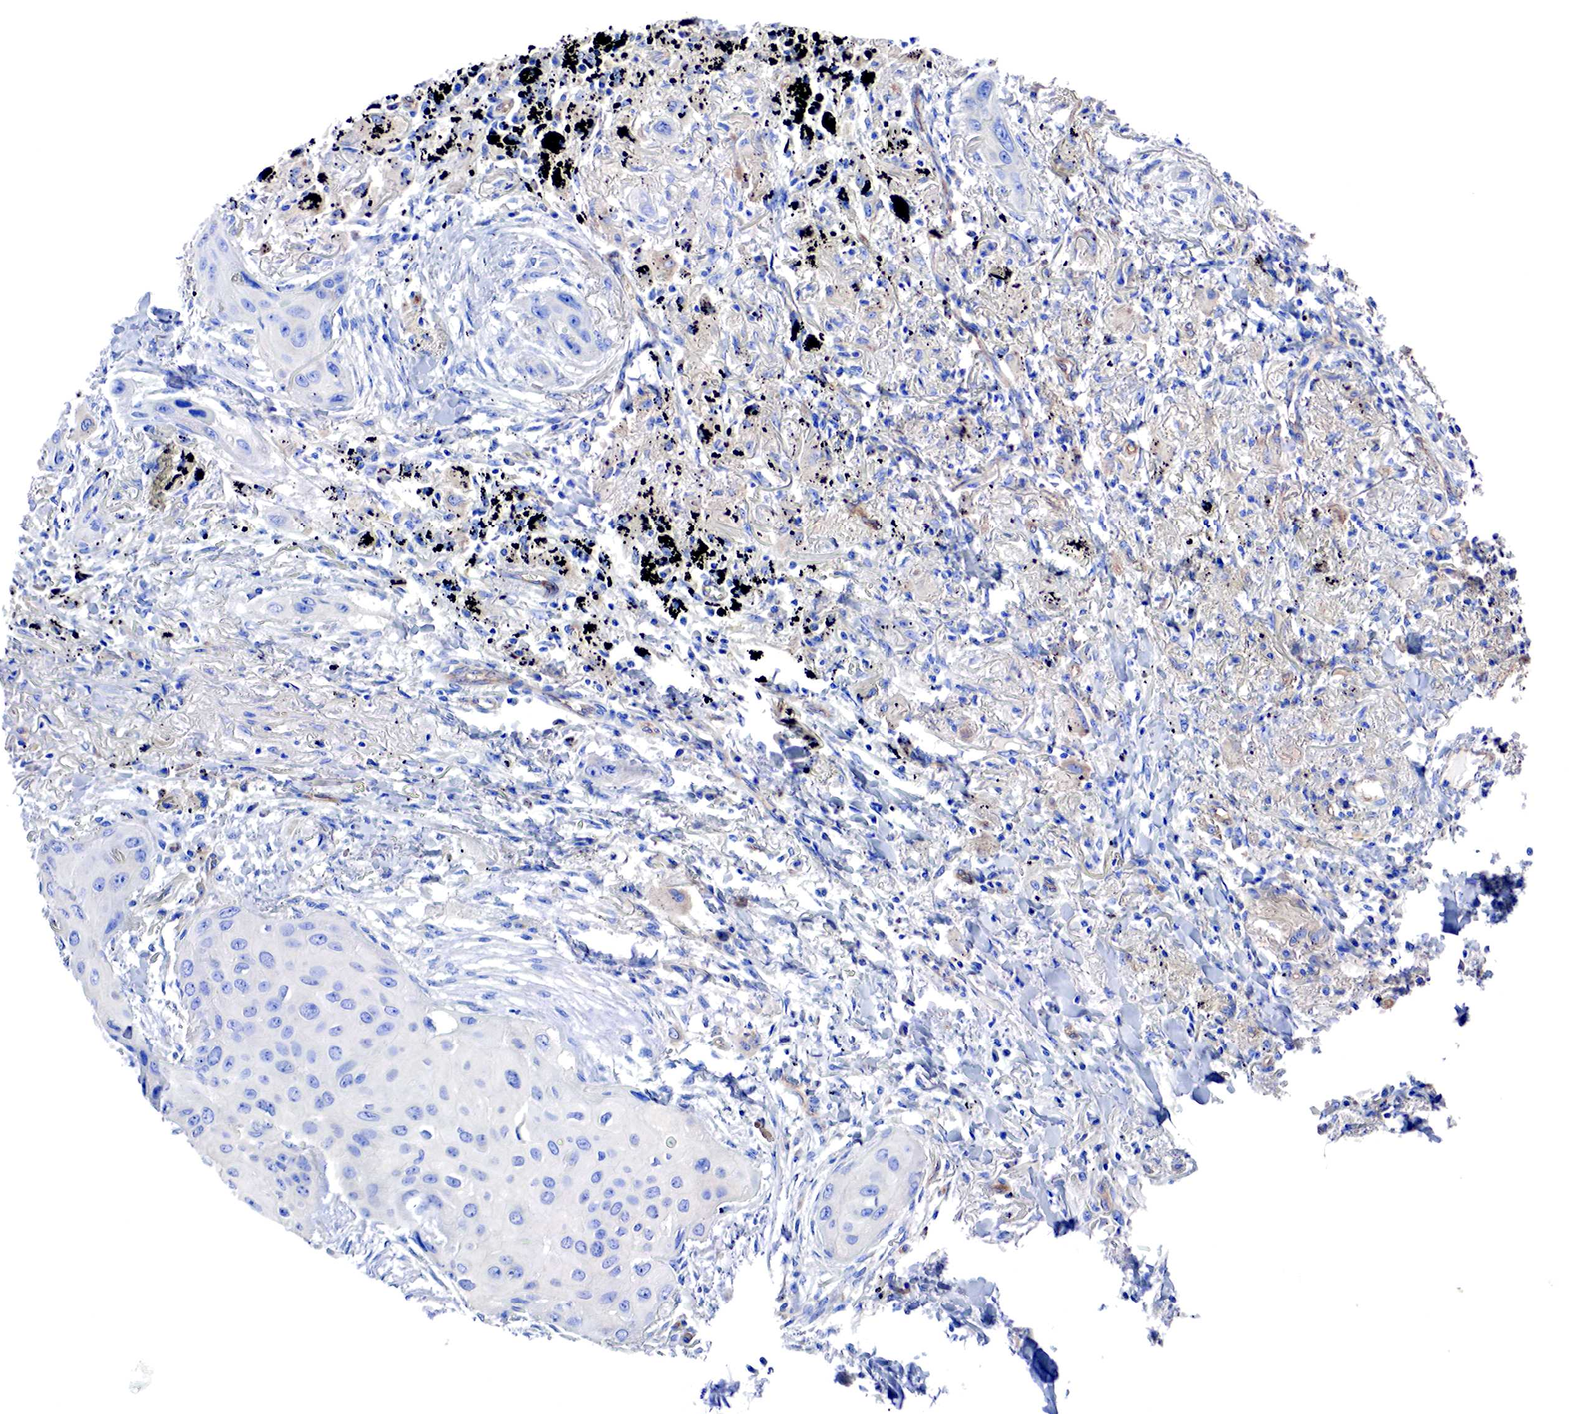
{"staining": {"intensity": "negative", "quantity": "none", "location": "none"}, "tissue": "lung cancer", "cell_type": "Tumor cells", "image_type": "cancer", "snomed": [{"axis": "morphology", "description": "Squamous cell carcinoma, NOS"}, {"axis": "topography", "description": "Lung"}], "caption": "Human lung cancer stained for a protein using immunohistochemistry exhibits no positivity in tumor cells.", "gene": "RDX", "patient": {"sex": "male", "age": 71}}